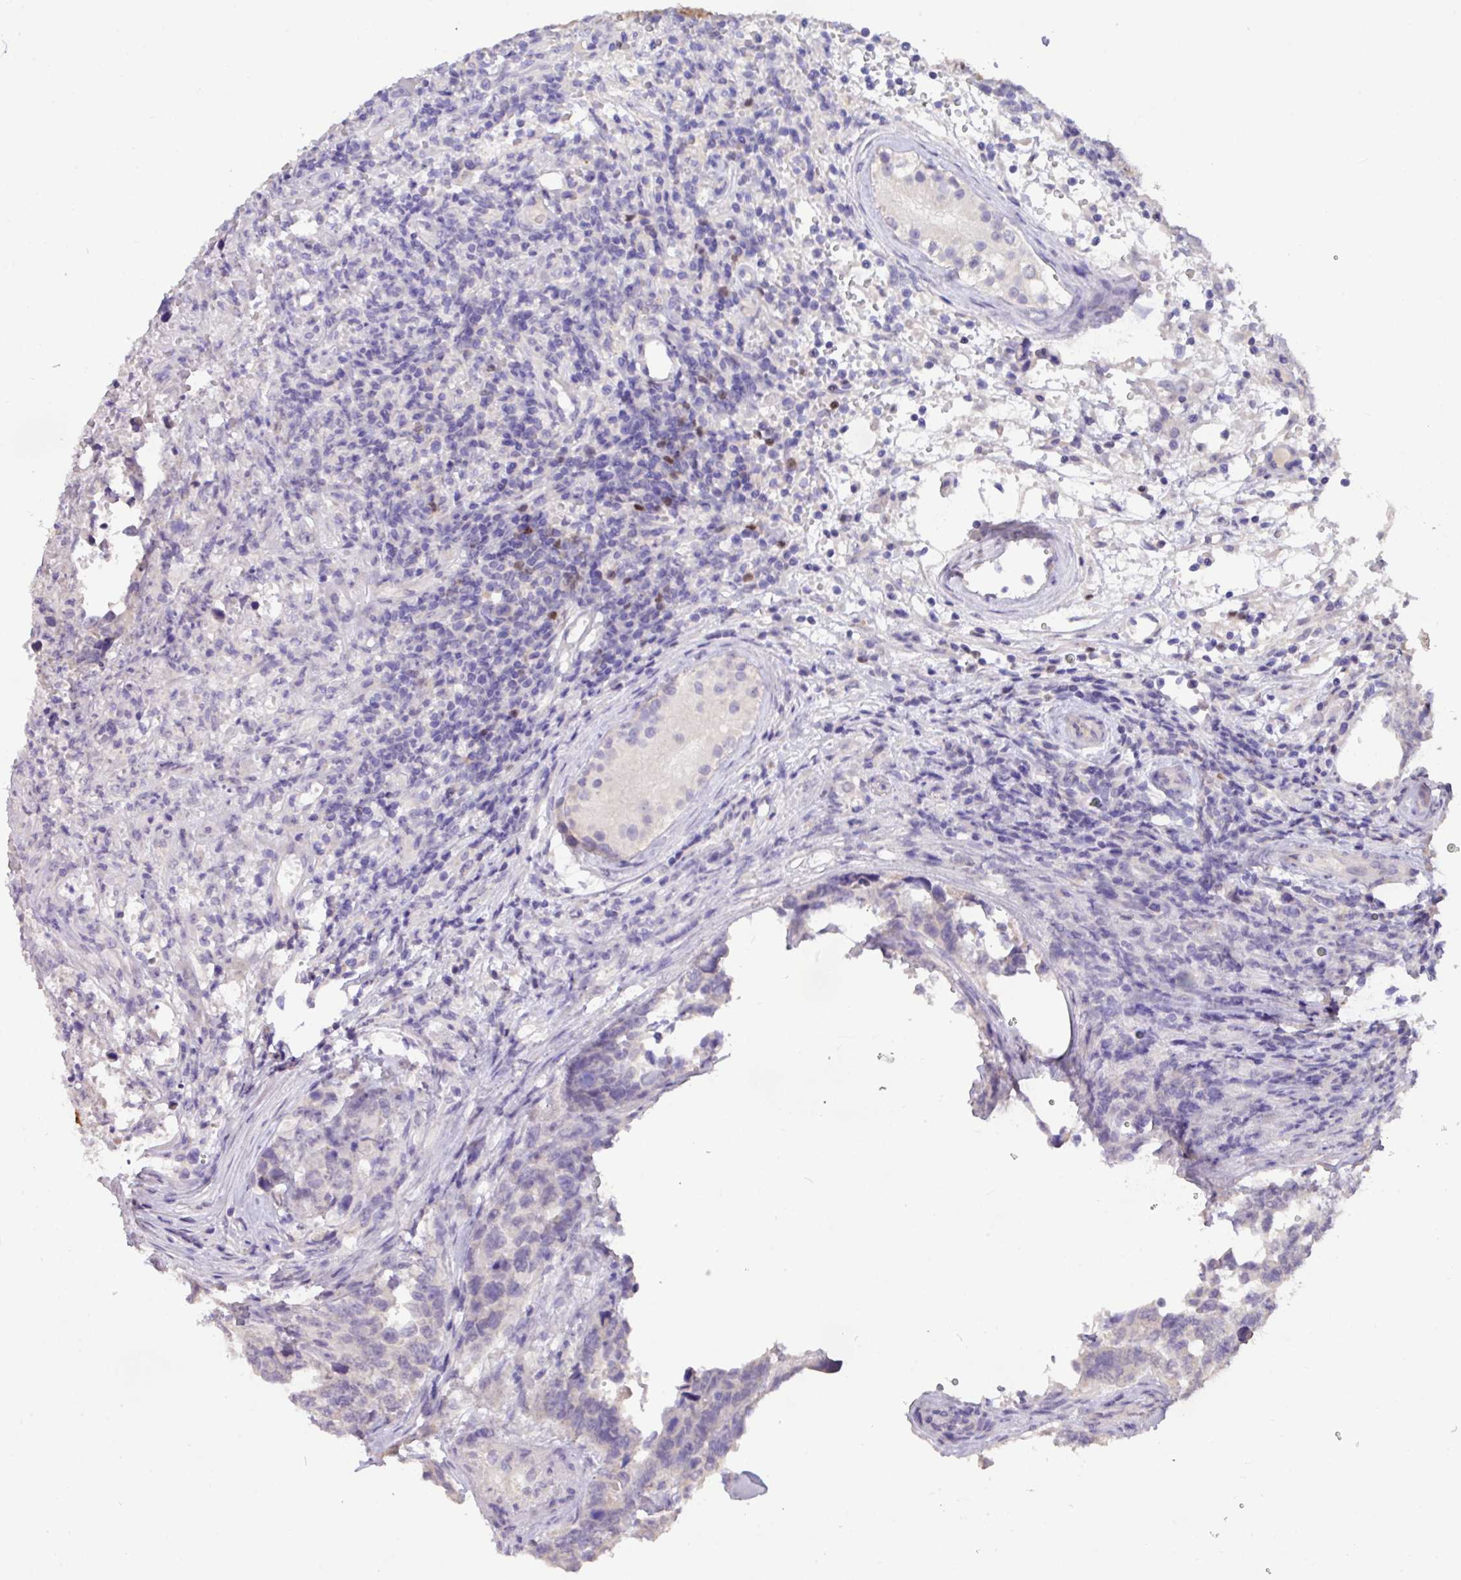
{"staining": {"intensity": "negative", "quantity": "none", "location": "none"}, "tissue": "testis cancer", "cell_type": "Tumor cells", "image_type": "cancer", "snomed": [{"axis": "morphology", "description": "Normal tissue, NOS"}, {"axis": "morphology", "description": "Carcinoma, Embryonal, NOS"}, {"axis": "topography", "description": "Testis"}, {"axis": "topography", "description": "Epididymis"}], "caption": "Tumor cells show no significant positivity in testis cancer.", "gene": "PAX8", "patient": {"sex": "male", "age": 25}}